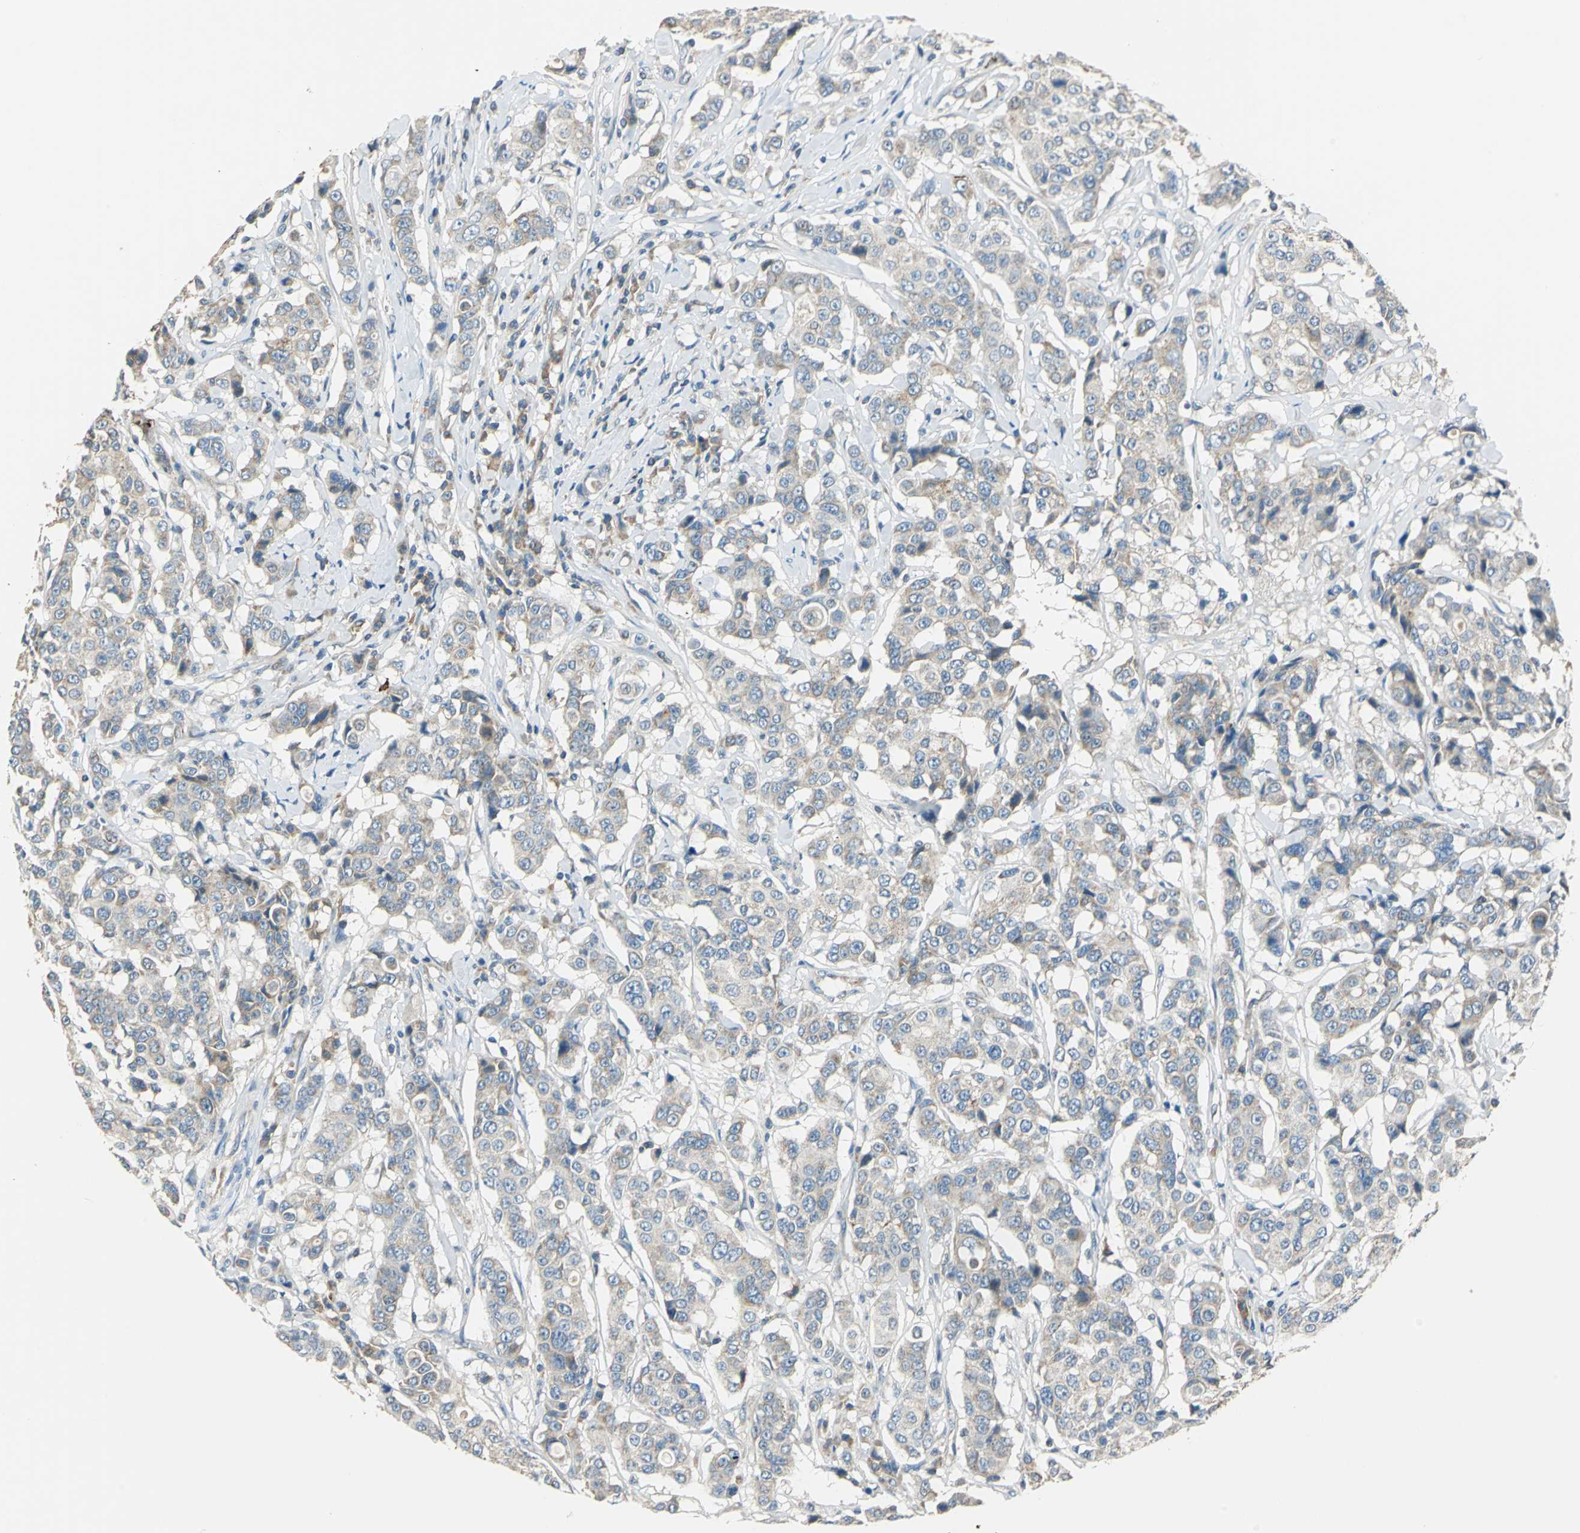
{"staining": {"intensity": "weak", "quantity": ">75%", "location": "cytoplasmic/membranous"}, "tissue": "breast cancer", "cell_type": "Tumor cells", "image_type": "cancer", "snomed": [{"axis": "morphology", "description": "Duct carcinoma"}, {"axis": "topography", "description": "Breast"}], "caption": "Brown immunohistochemical staining in intraductal carcinoma (breast) demonstrates weak cytoplasmic/membranous positivity in about >75% of tumor cells. Using DAB (brown) and hematoxylin (blue) stains, captured at high magnification using brightfield microscopy.", "gene": "CPA3", "patient": {"sex": "female", "age": 27}}